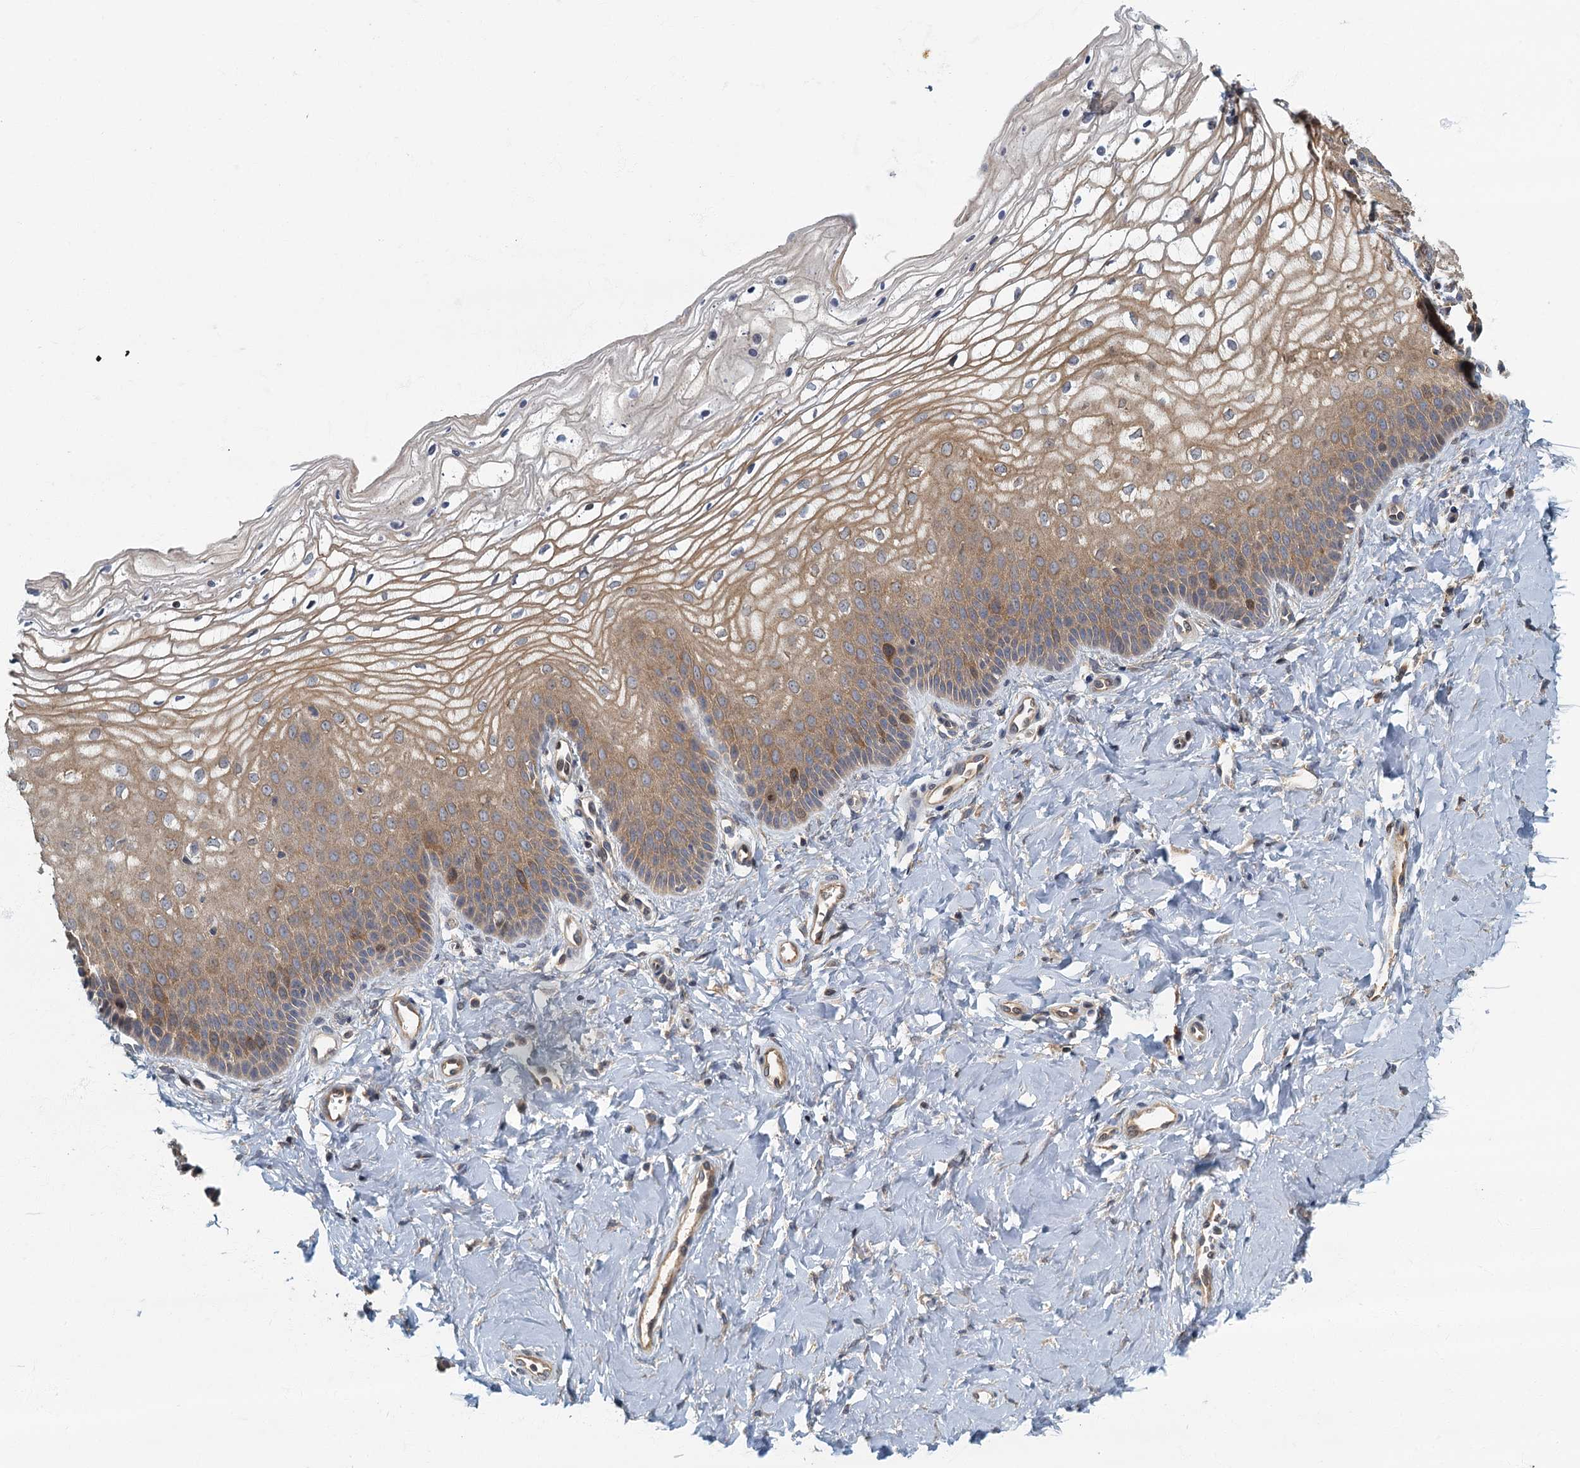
{"staining": {"intensity": "moderate", "quantity": ">75%", "location": "cytoplasmic/membranous"}, "tissue": "vagina", "cell_type": "Squamous epithelial cells", "image_type": "normal", "snomed": [{"axis": "morphology", "description": "Normal tissue, NOS"}, {"axis": "topography", "description": "Vagina"}], "caption": "An immunohistochemistry micrograph of normal tissue is shown. Protein staining in brown labels moderate cytoplasmic/membranous positivity in vagina within squamous epithelial cells. Nuclei are stained in blue.", "gene": "CKAP2L", "patient": {"sex": "female", "age": 68}}